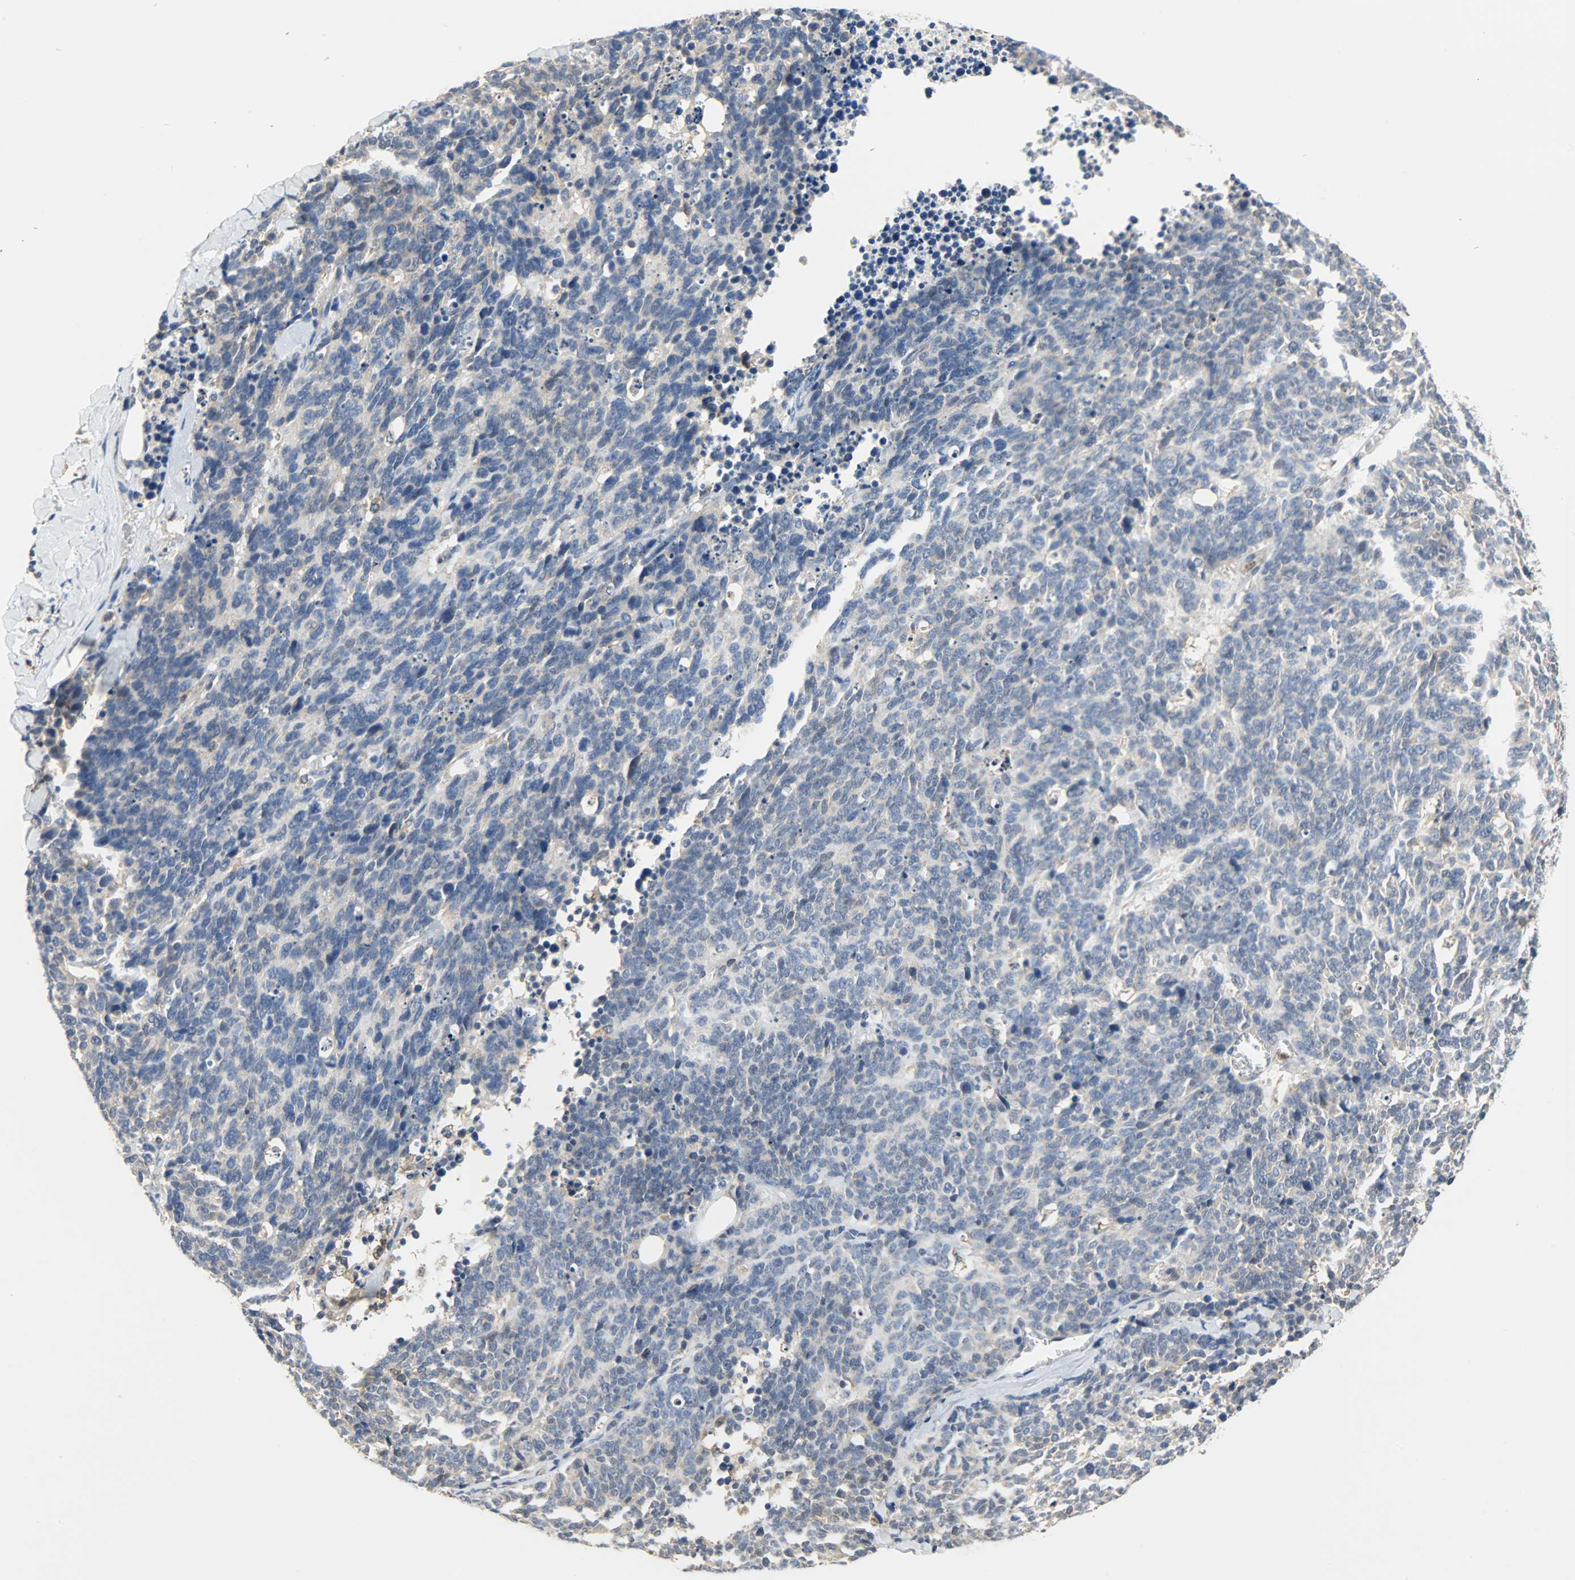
{"staining": {"intensity": "weak", "quantity": "25%-75%", "location": "cytoplasmic/membranous"}, "tissue": "lung cancer", "cell_type": "Tumor cells", "image_type": "cancer", "snomed": [{"axis": "morphology", "description": "Neoplasm, malignant, NOS"}, {"axis": "topography", "description": "Lung"}], "caption": "Immunohistochemical staining of human lung cancer (malignant neoplasm) demonstrates low levels of weak cytoplasmic/membranous positivity in about 25%-75% of tumor cells.", "gene": "TRIM21", "patient": {"sex": "female", "age": 58}}